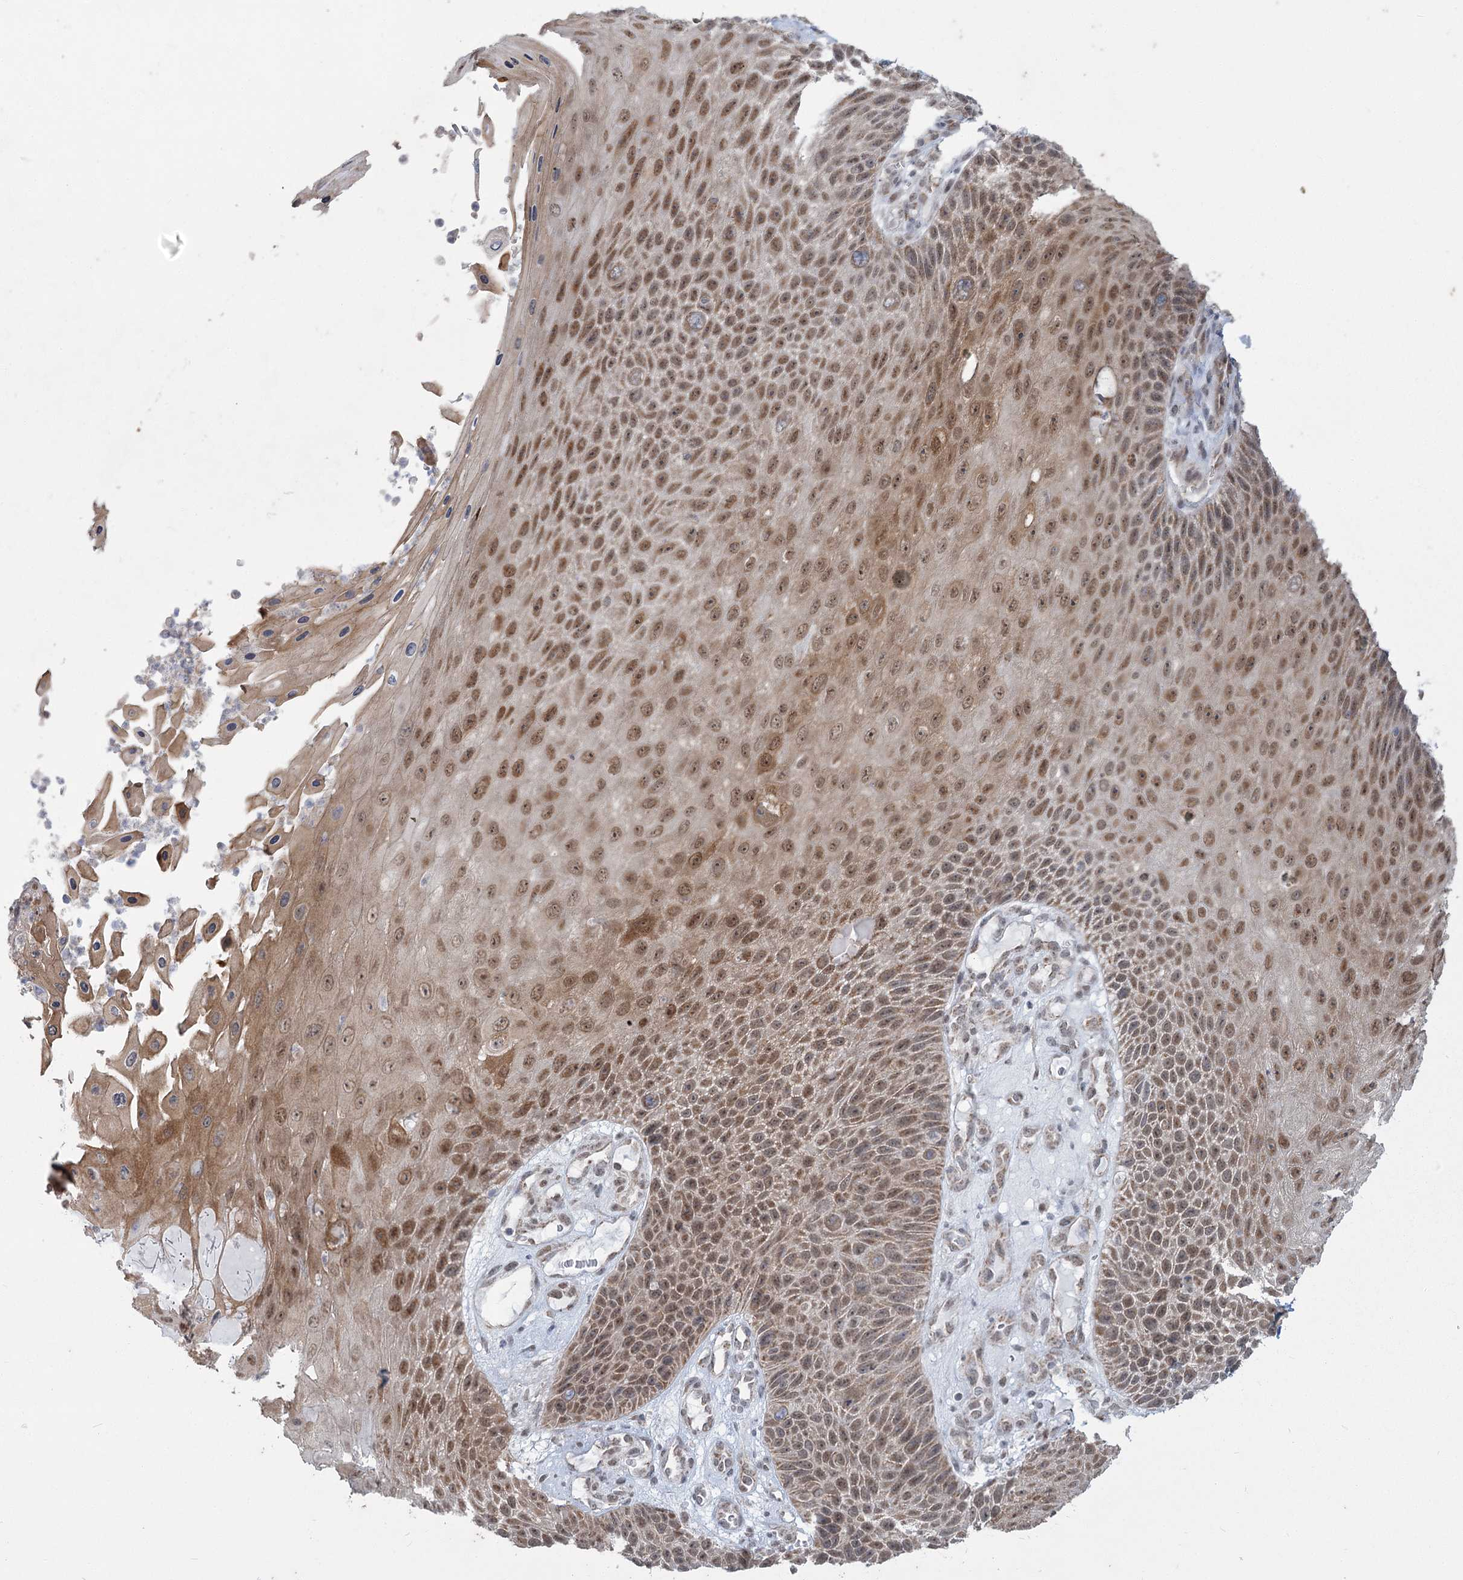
{"staining": {"intensity": "moderate", "quantity": ">75%", "location": "nuclear"}, "tissue": "skin cancer", "cell_type": "Tumor cells", "image_type": "cancer", "snomed": [{"axis": "morphology", "description": "Squamous cell carcinoma, NOS"}, {"axis": "topography", "description": "Skin"}], "caption": "Moderate nuclear expression for a protein is identified in approximately >75% of tumor cells of skin cancer (squamous cell carcinoma) using immunohistochemistry (IHC).", "gene": "MTG1", "patient": {"sex": "female", "age": 88}}